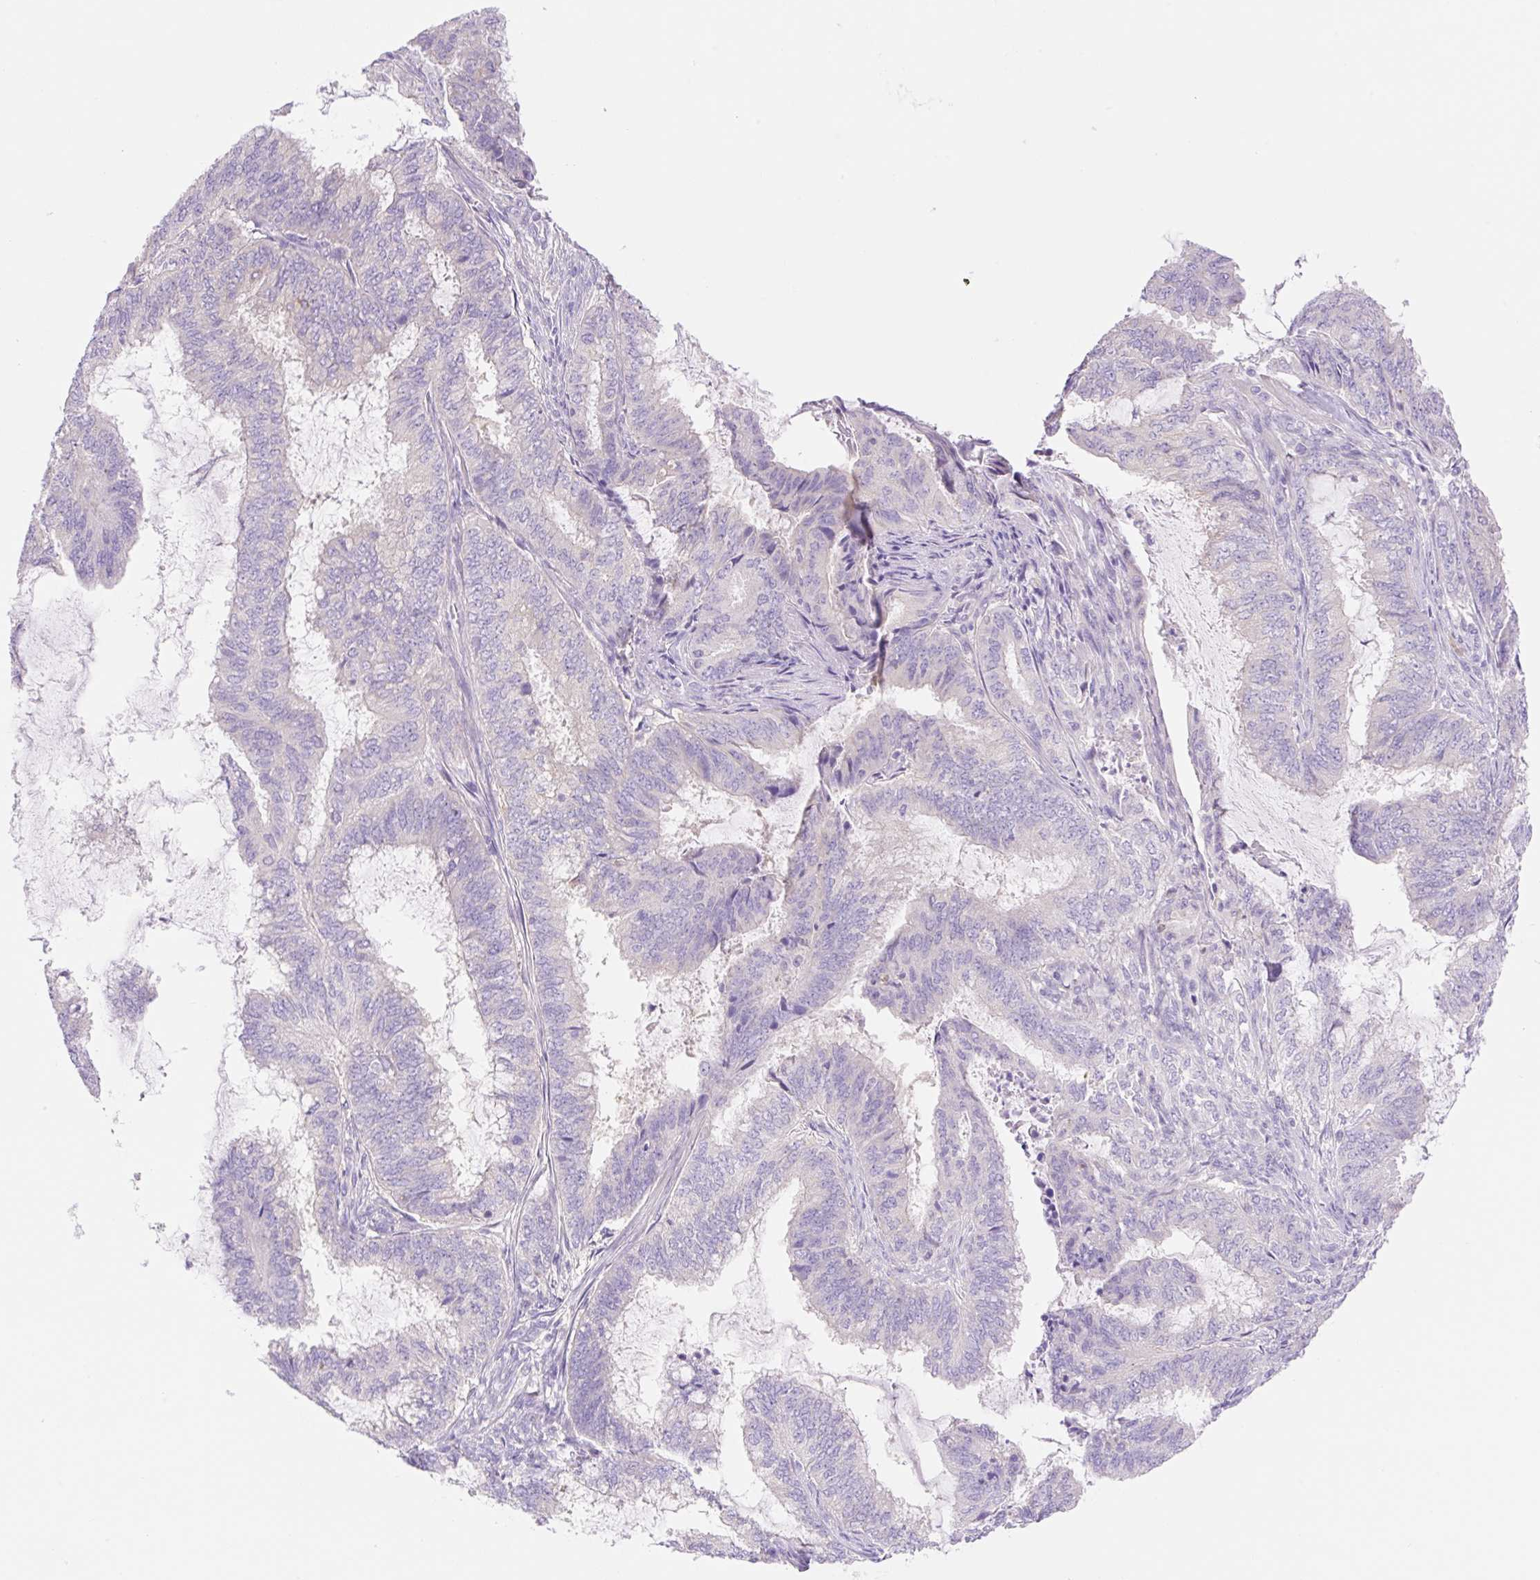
{"staining": {"intensity": "negative", "quantity": "none", "location": "none"}, "tissue": "endometrial cancer", "cell_type": "Tumor cells", "image_type": "cancer", "snomed": [{"axis": "morphology", "description": "Adenocarcinoma, NOS"}, {"axis": "topography", "description": "Endometrium"}], "caption": "Tumor cells are negative for protein expression in human adenocarcinoma (endometrial). (DAB (3,3'-diaminobenzidine) immunohistochemistry (IHC) visualized using brightfield microscopy, high magnification).", "gene": "DENND5A", "patient": {"sex": "female", "age": 51}}